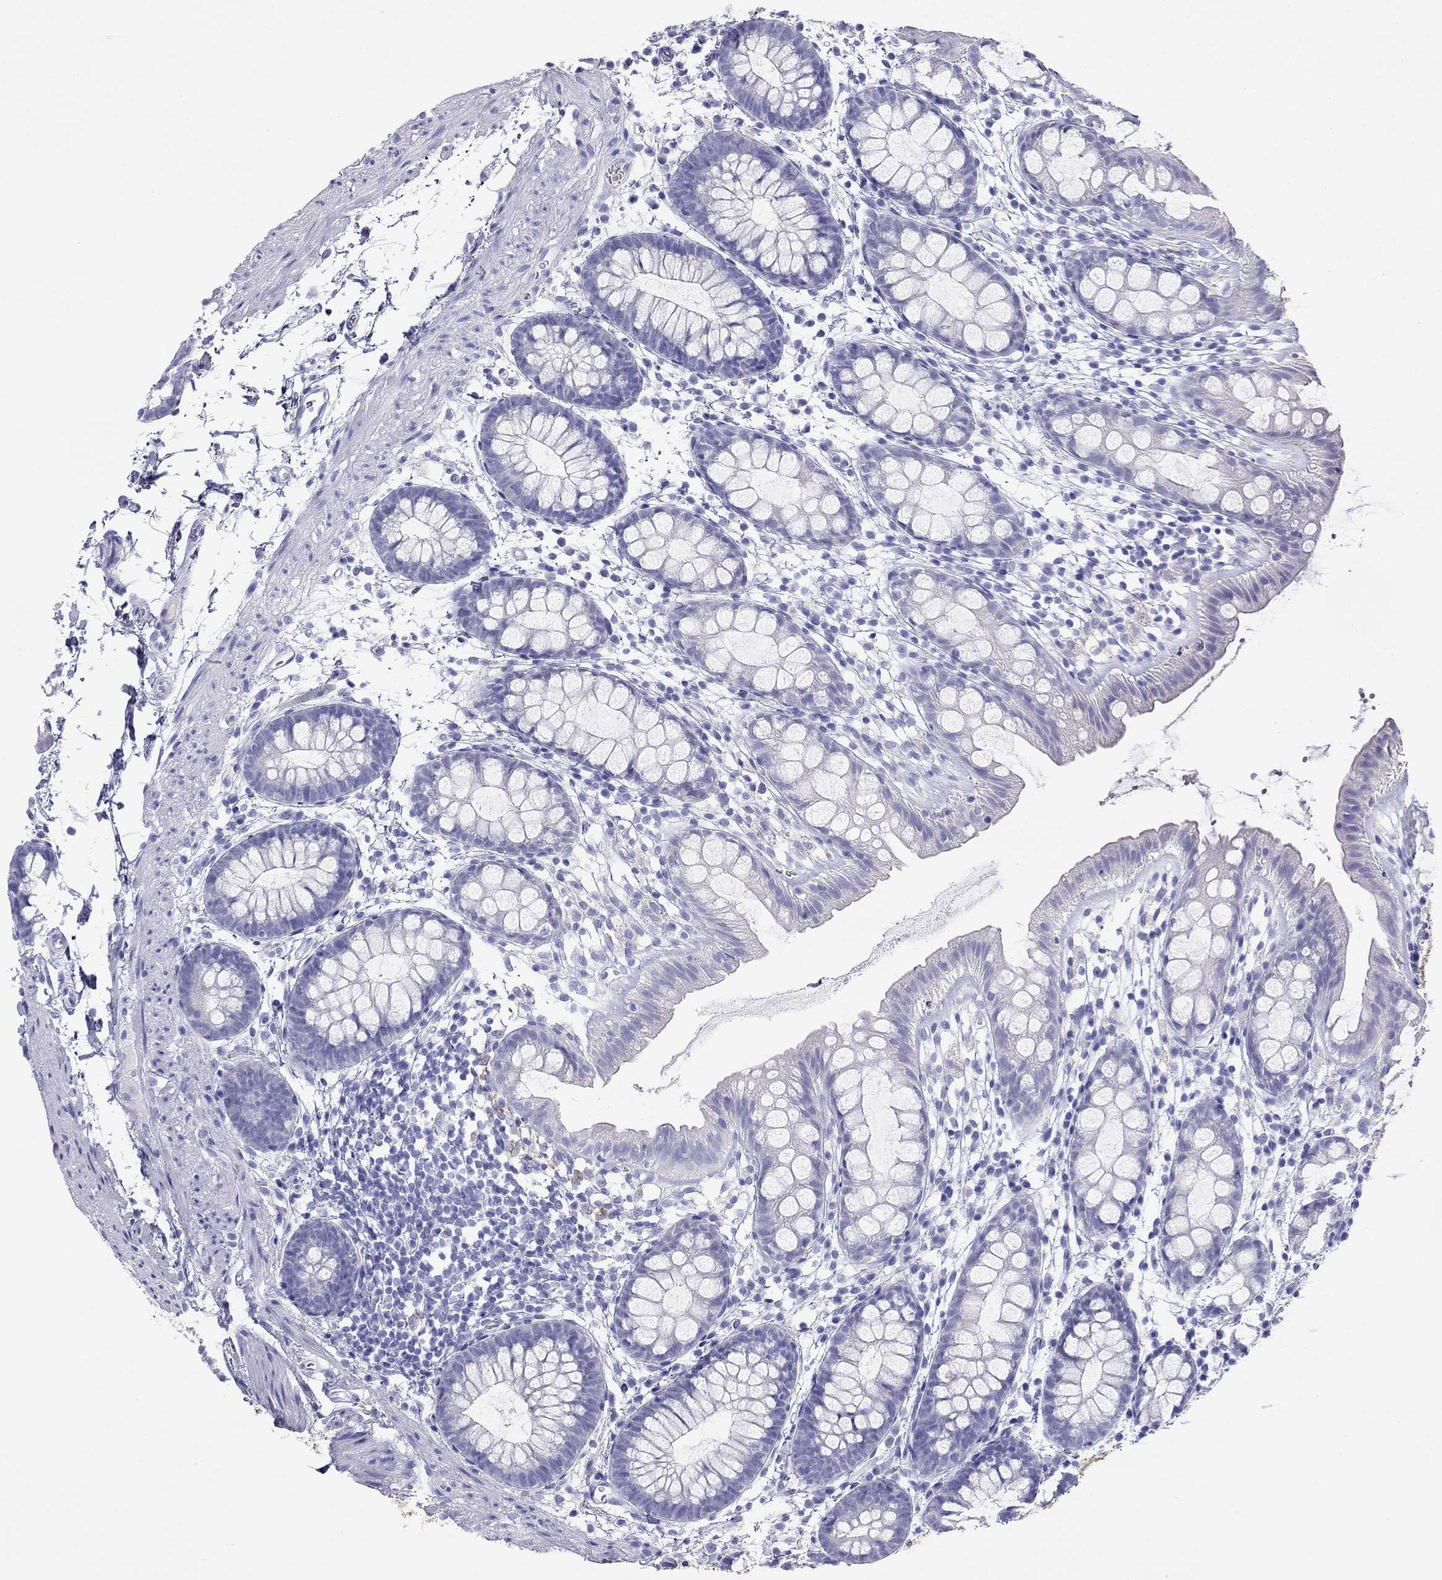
{"staining": {"intensity": "negative", "quantity": "none", "location": "none"}, "tissue": "rectum", "cell_type": "Glandular cells", "image_type": "normal", "snomed": [{"axis": "morphology", "description": "Normal tissue, NOS"}, {"axis": "topography", "description": "Rectum"}], "caption": "The micrograph demonstrates no significant expression in glandular cells of rectum. (DAB (3,3'-diaminobenzidine) IHC visualized using brightfield microscopy, high magnification).", "gene": "HLA", "patient": {"sex": "male", "age": 57}}